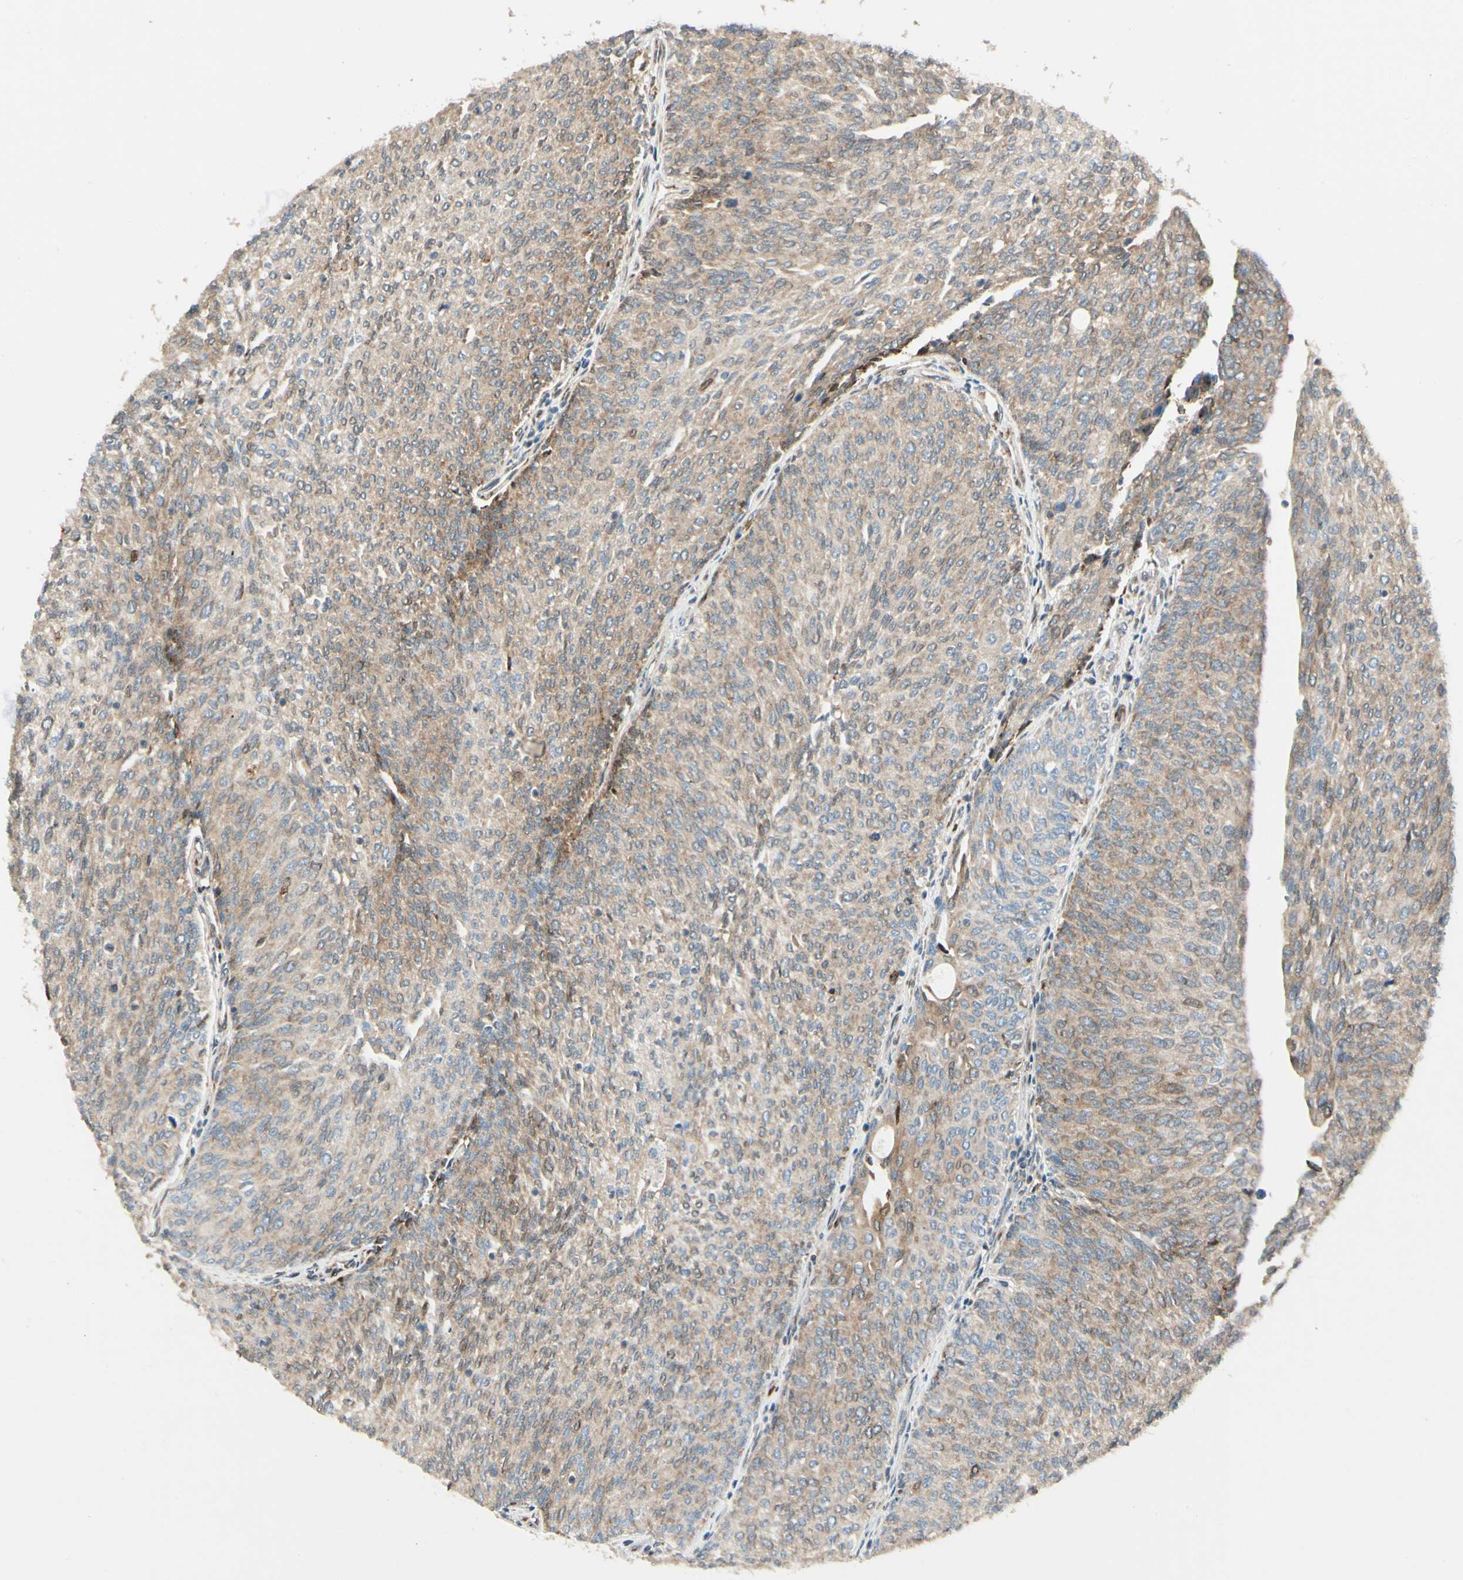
{"staining": {"intensity": "moderate", "quantity": ">75%", "location": "cytoplasmic/membranous"}, "tissue": "urothelial cancer", "cell_type": "Tumor cells", "image_type": "cancer", "snomed": [{"axis": "morphology", "description": "Urothelial carcinoma, Low grade"}, {"axis": "topography", "description": "Urinary bladder"}], "caption": "Urothelial carcinoma (low-grade) stained with a protein marker shows moderate staining in tumor cells.", "gene": "MRPL9", "patient": {"sex": "female", "age": 79}}